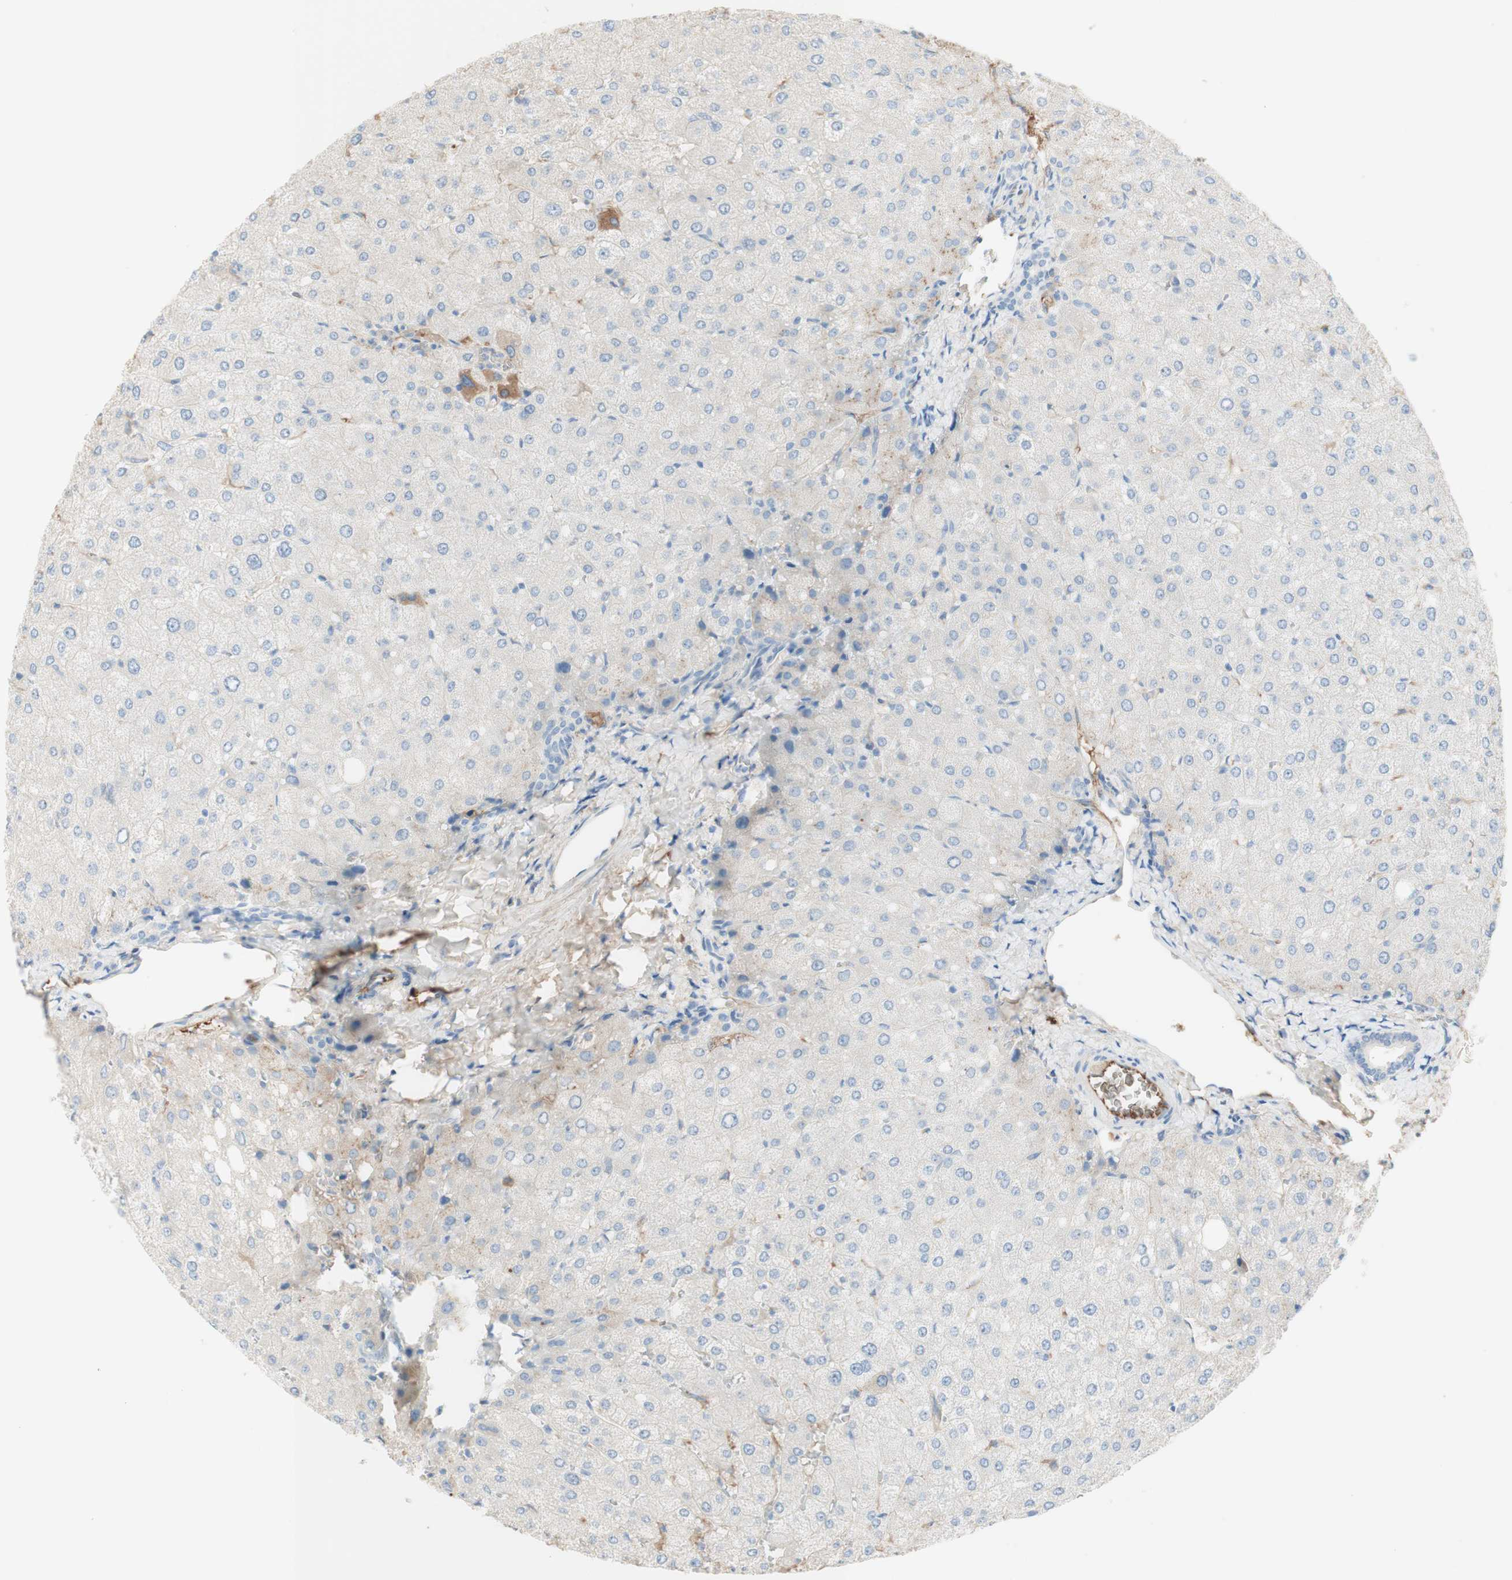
{"staining": {"intensity": "negative", "quantity": "none", "location": "none"}, "tissue": "liver", "cell_type": "Cholangiocytes", "image_type": "normal", "snomed": [{"axis": "morphology", "description": "Normal tissue, NOS"}, {"axis": "topography", "description": "Liver"}], "caption": "Immunohistochemical staining of normal liver shows no significant expression in cholangiocytes. Nuclei are stained in blue.", "gene": "KNG1", "patient": {"sex": "male", "age": 55}}